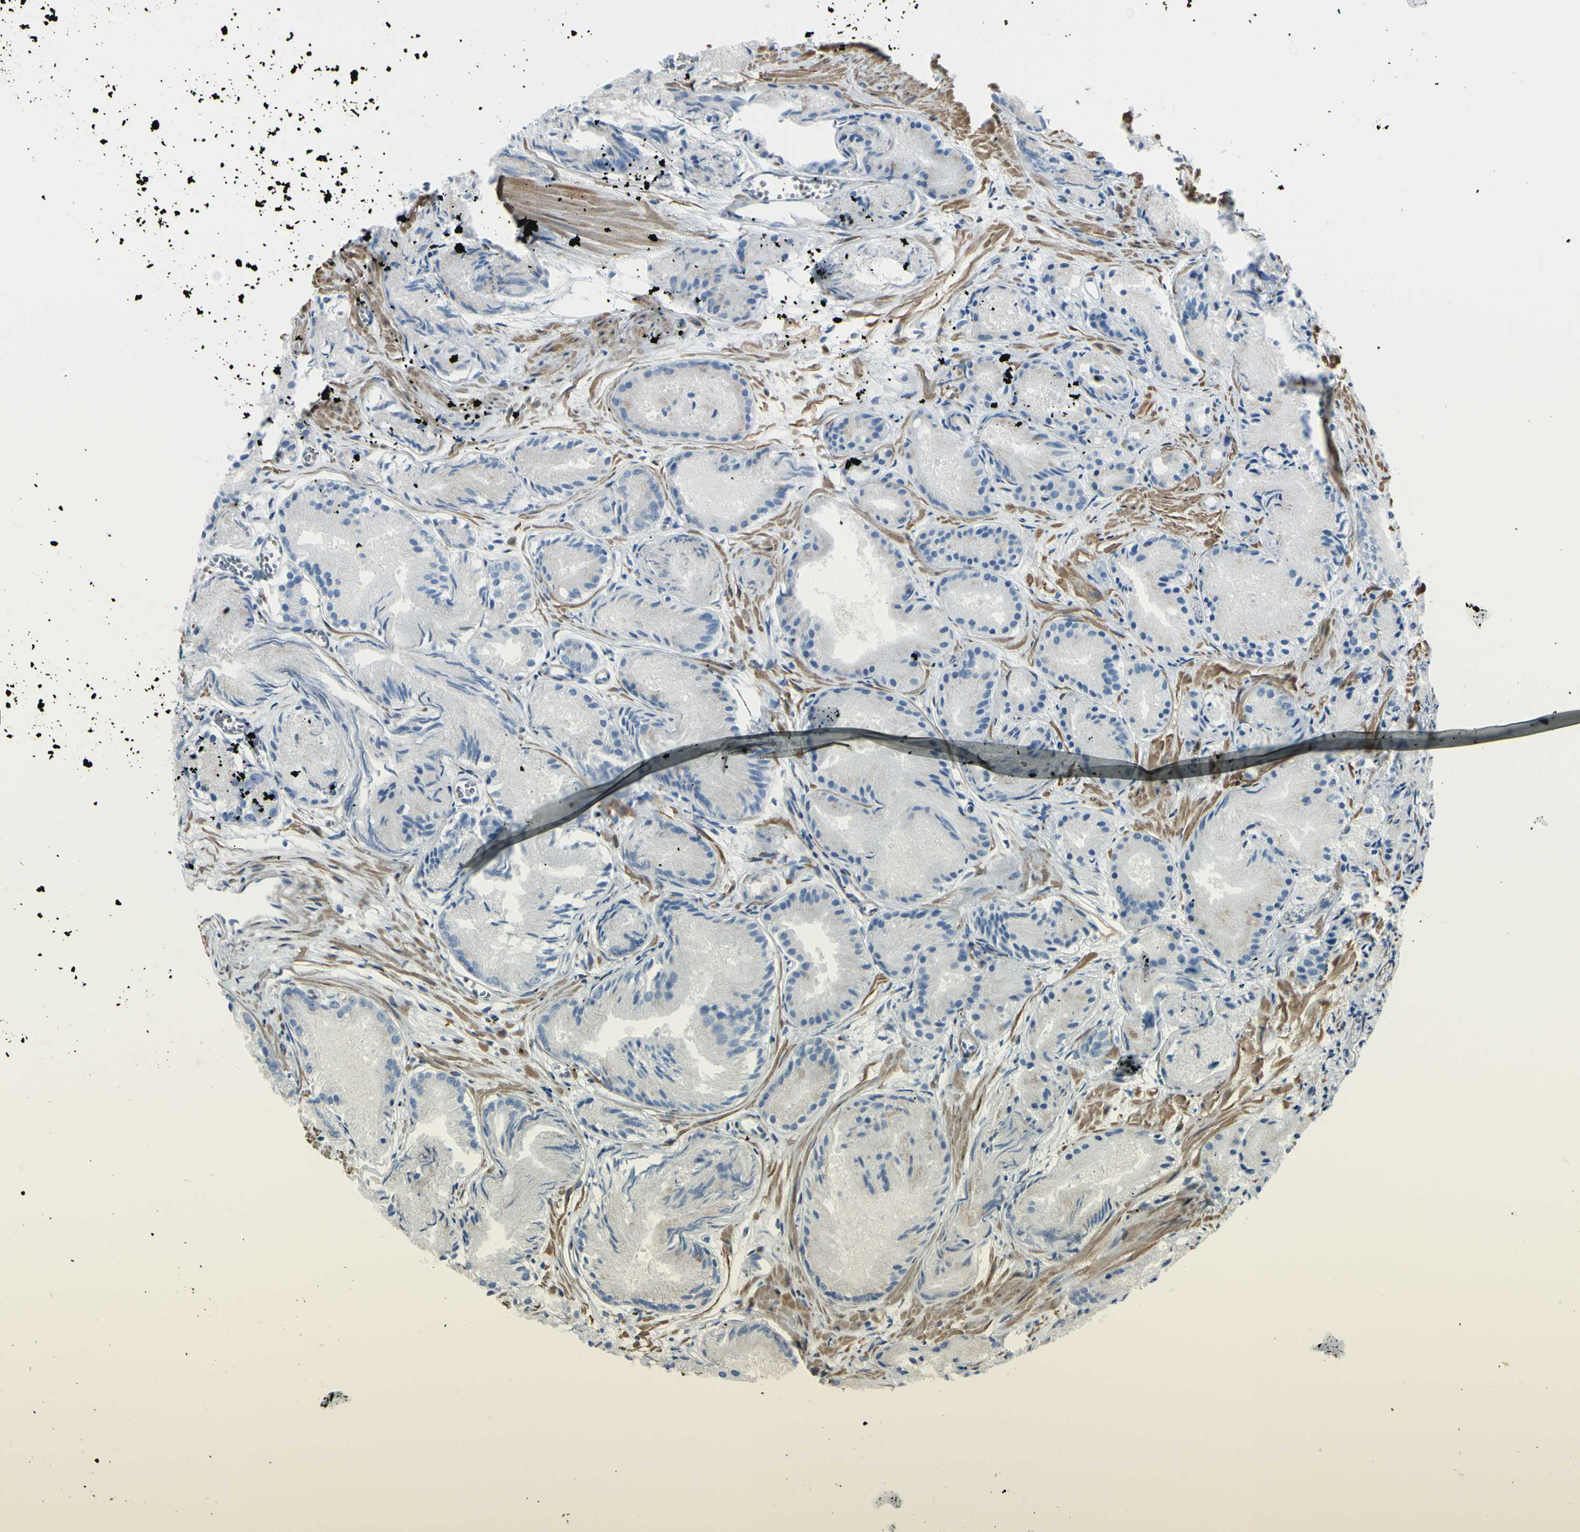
{"staining": {"intensity": "negative", "quantity": "none", "location": "none"}, "tissue": "prostate cancer", "cell_type": "Tumor cells", "image_type": "cancer", "snomed": [{"axis": "morphology", "description": "Adenocarcinoma, Low grade"}, {"axis": "topography", "description": "Prostate"}], "caption": "This is an immunohistochemistry image of human prostate cancer (low-grade adenocarcinoma). There is no staining in tumor cells.", "gene": "NCBP2L", "patient": {"sex": "male", "age": 72}}